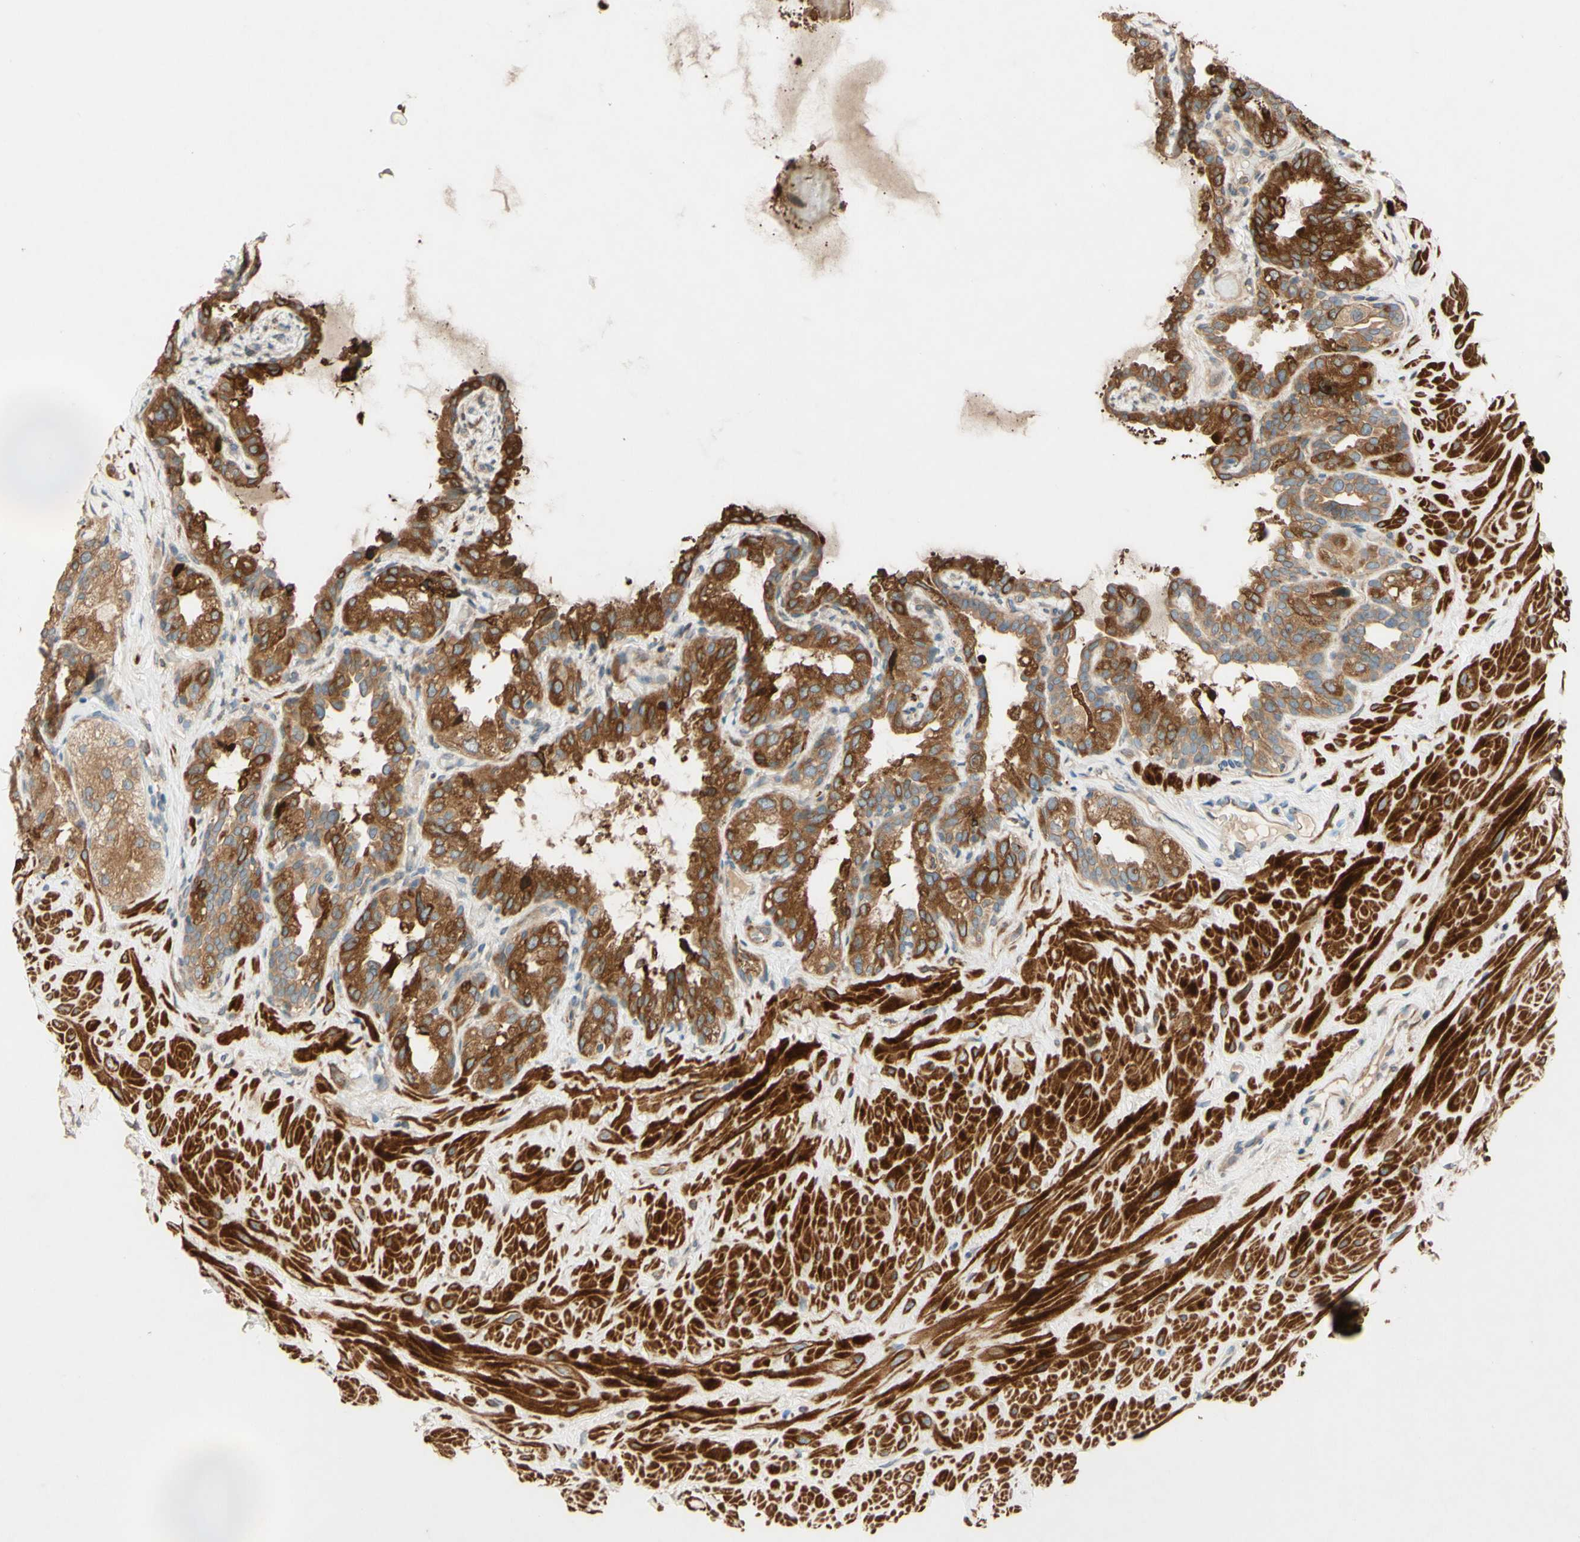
{"staining": {"intensity": "strong", "quantity": ">75%", "location": "cytoplasmic/membranous"}, "tissue": "seminal vesicle", "cell_type": "Glandular cells", "image_type": "normal", "snomed": [{"axis": "morphology", "description": "Normal tissue, NOS"}, {"axis": "topography", "description": "Seminal veicle"}], "caption": "Human seminal vesicle stained with a protein marker displays strong staining in glandular cells.", "gene": "PTPRU", "patient": {"sex": "male", "age": 68}}